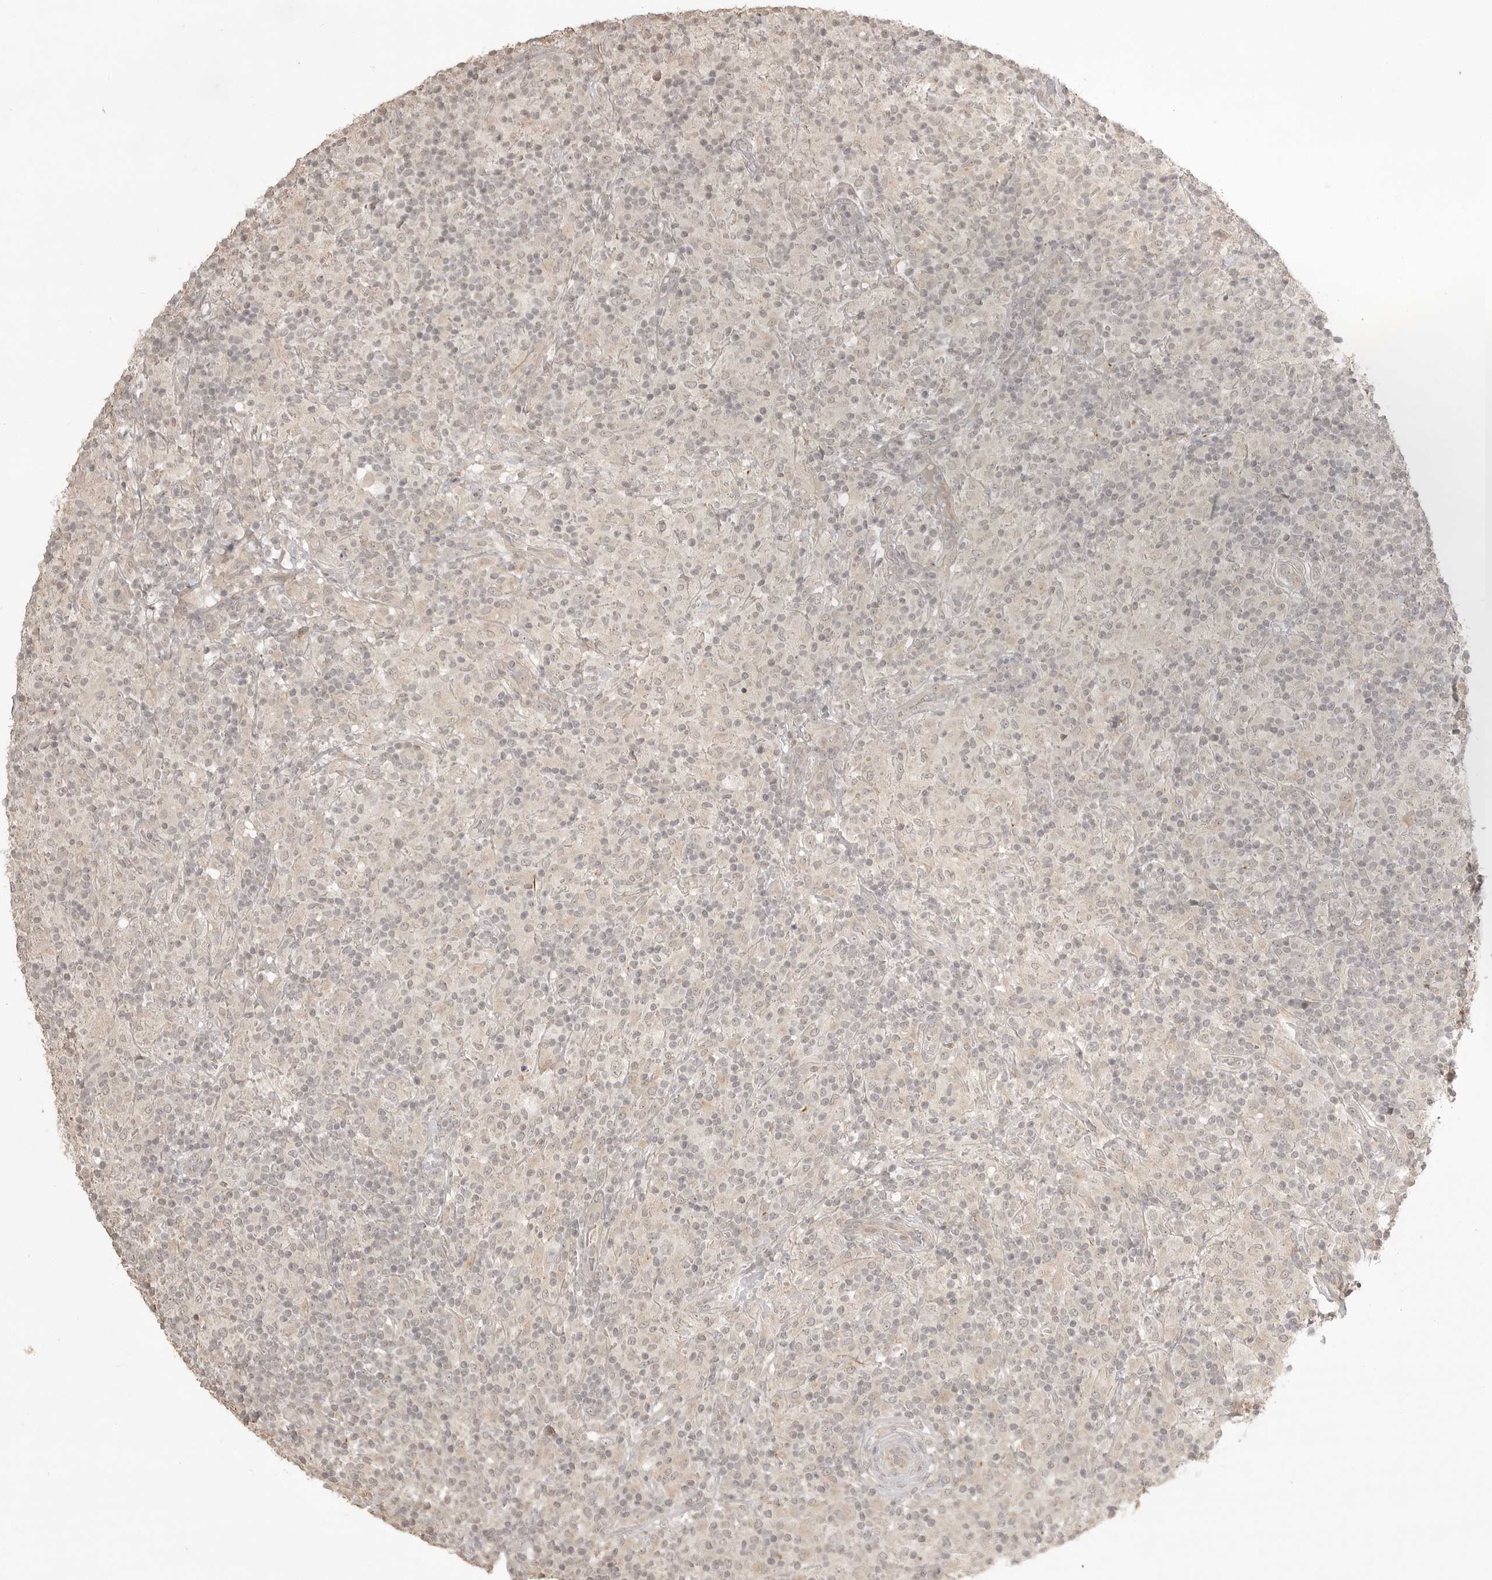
{"staining": {"intensity": "negative", "quantity": "none", "location": "none"}, "tissue": "lymphoma", "cell_type": "Tumor cells", "image_type": "cancer", "snomed": [{"axis": "morphology", "description": "Hodgkin's disease, NOS"}, {"axis": "topography", "description": "Lymph node"}], "caption": "This is an IHC photomicrograph of human lymphoma. There is no expression in tumor cells.", "gene": "SMG8", "patient": {"sex": "male", "age": 70}}